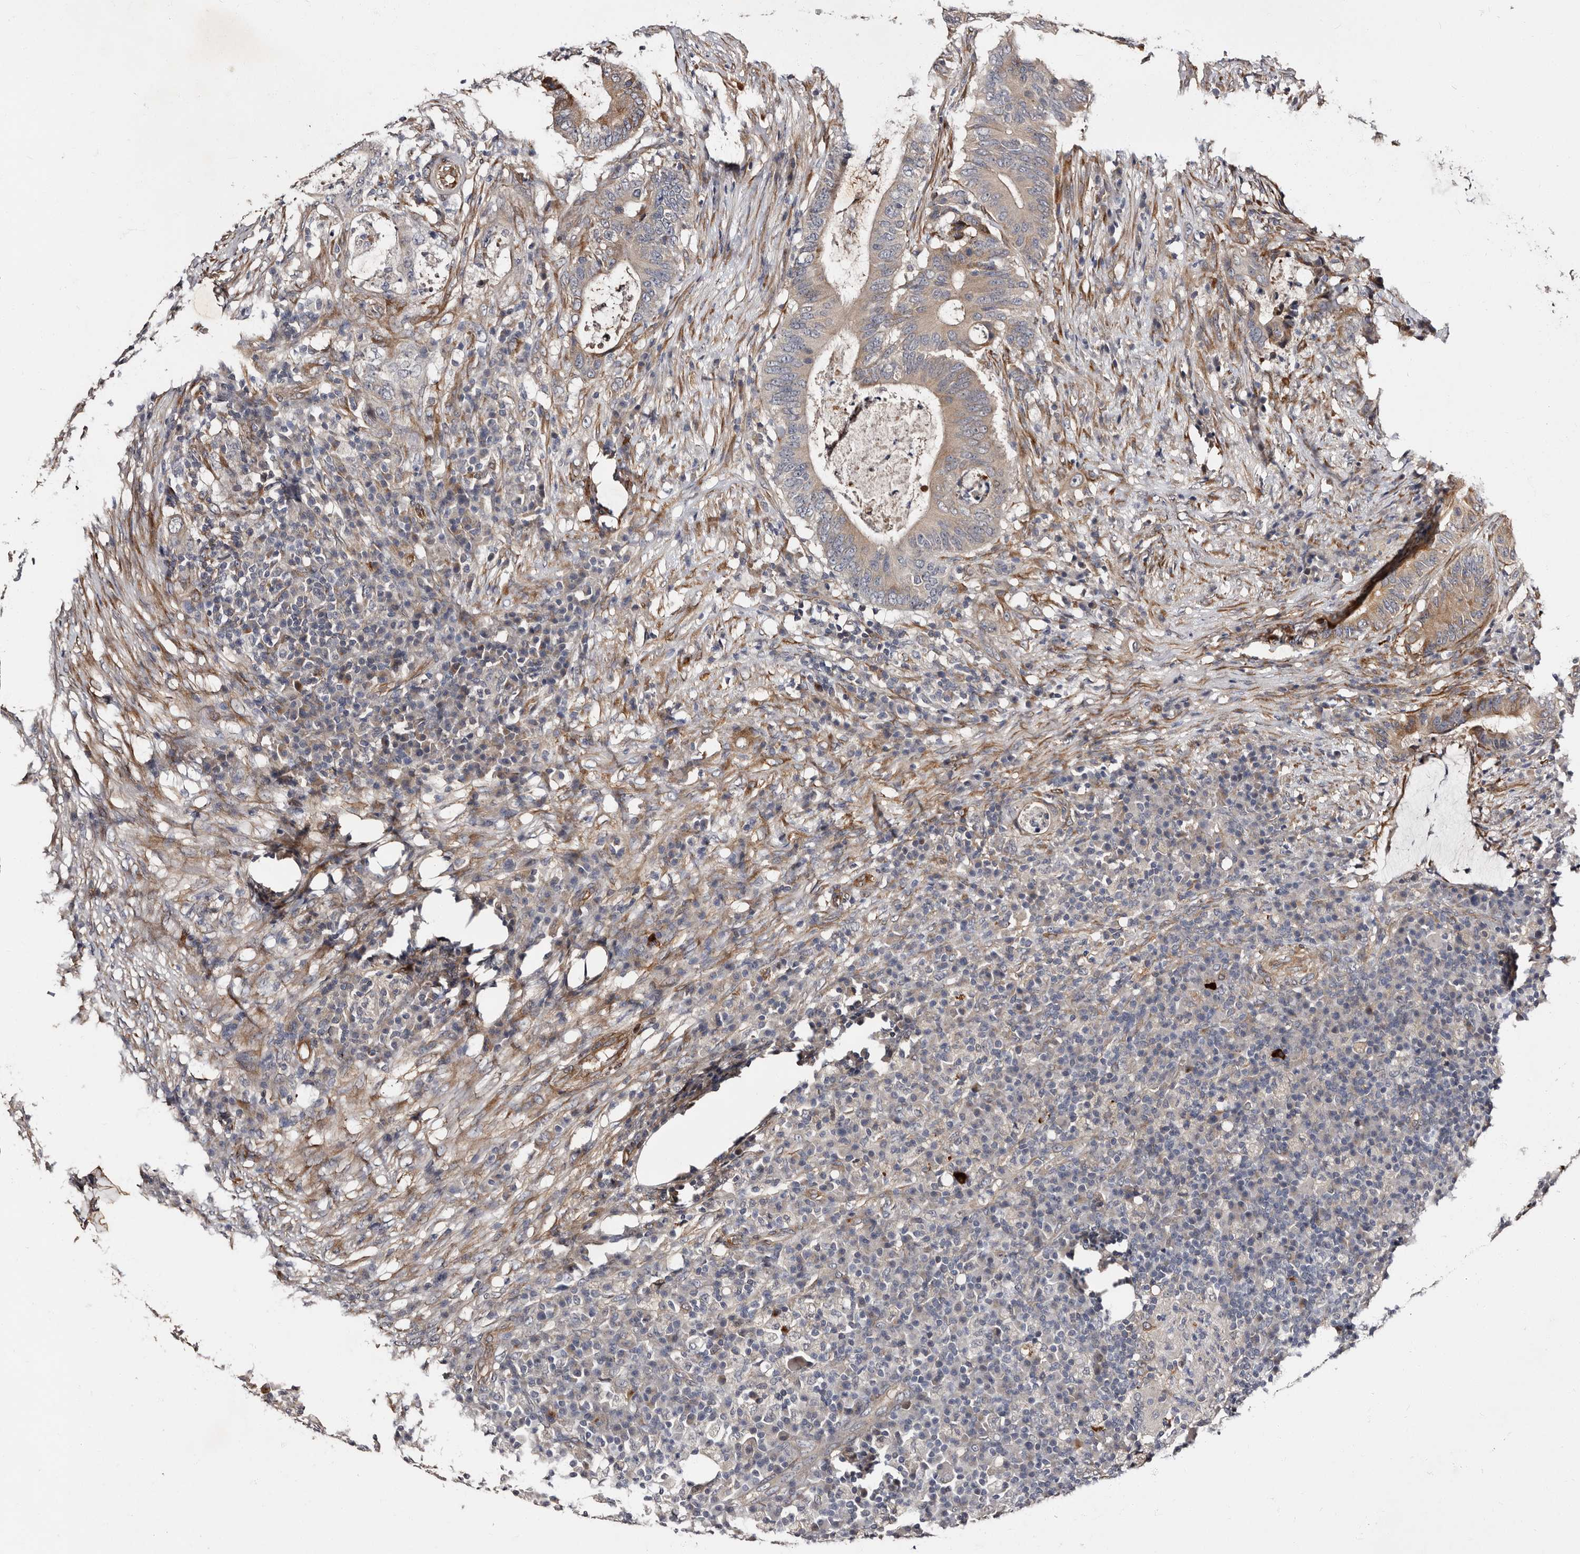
{"staining": {"intensity": "moderate", "quantity": ">75%", "location": "cytoplasmic/membranous"}, "tissue": "colorectal cancer", "cell_type": "Tumor cells", "image_type": "cancer", "snomed": [{"axis": "morphology", "description": "Adenocarcinoma, NOS"}, {"axis": "topography", "description": "Colon"}], "caption": "Immunohistochemistry (DAB) staining of colorectal adenocarcinoma displays moderate cytoplasmic/membranous protein staining in about >75% of tumor cells. The staining is performed using DAB (3,3'-diaminobenzidine) brown chromogen to label protein expression. The nuclei are counter-stained blue using hematoxylin.", "gene": "TBC1D22B", "patient": {"sex": "male", "age": 83}}